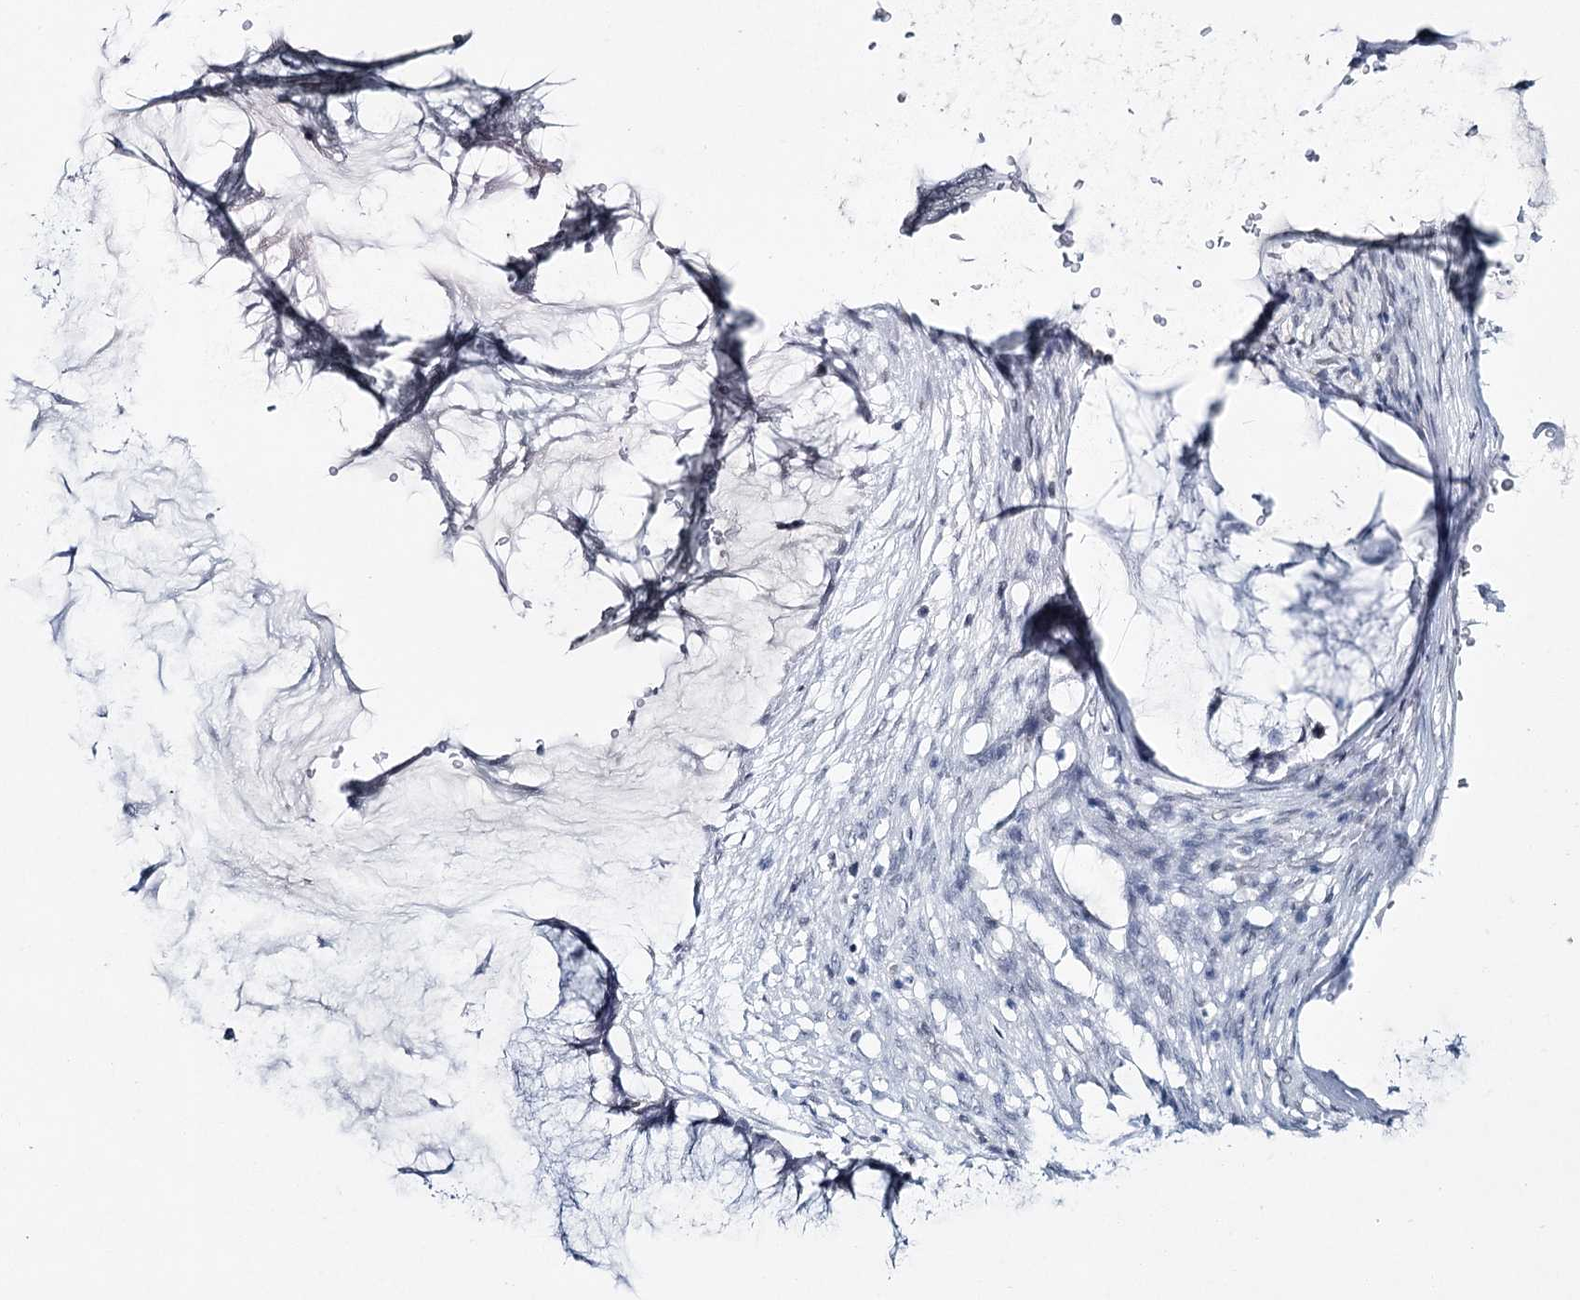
{"staining": {"intensity": "negative", "quantity": "none", "location": "none"}, "tissue": "ovarian cancer", "cell_type": "Tumor cells", "image_type": "cancer", "snomed": [{"axis": "morphology", "description": "Cystadenocarcinoma, mucinous, NOS"}, {"axis": "topography", "description": "Ovary"}], "caption": "The IHC photomicrograph has no significant staining in tumor cells of ovarian cancer tissue.", "gene": "ZC3H8", "patient": {"sex": "female", "age": 42}}